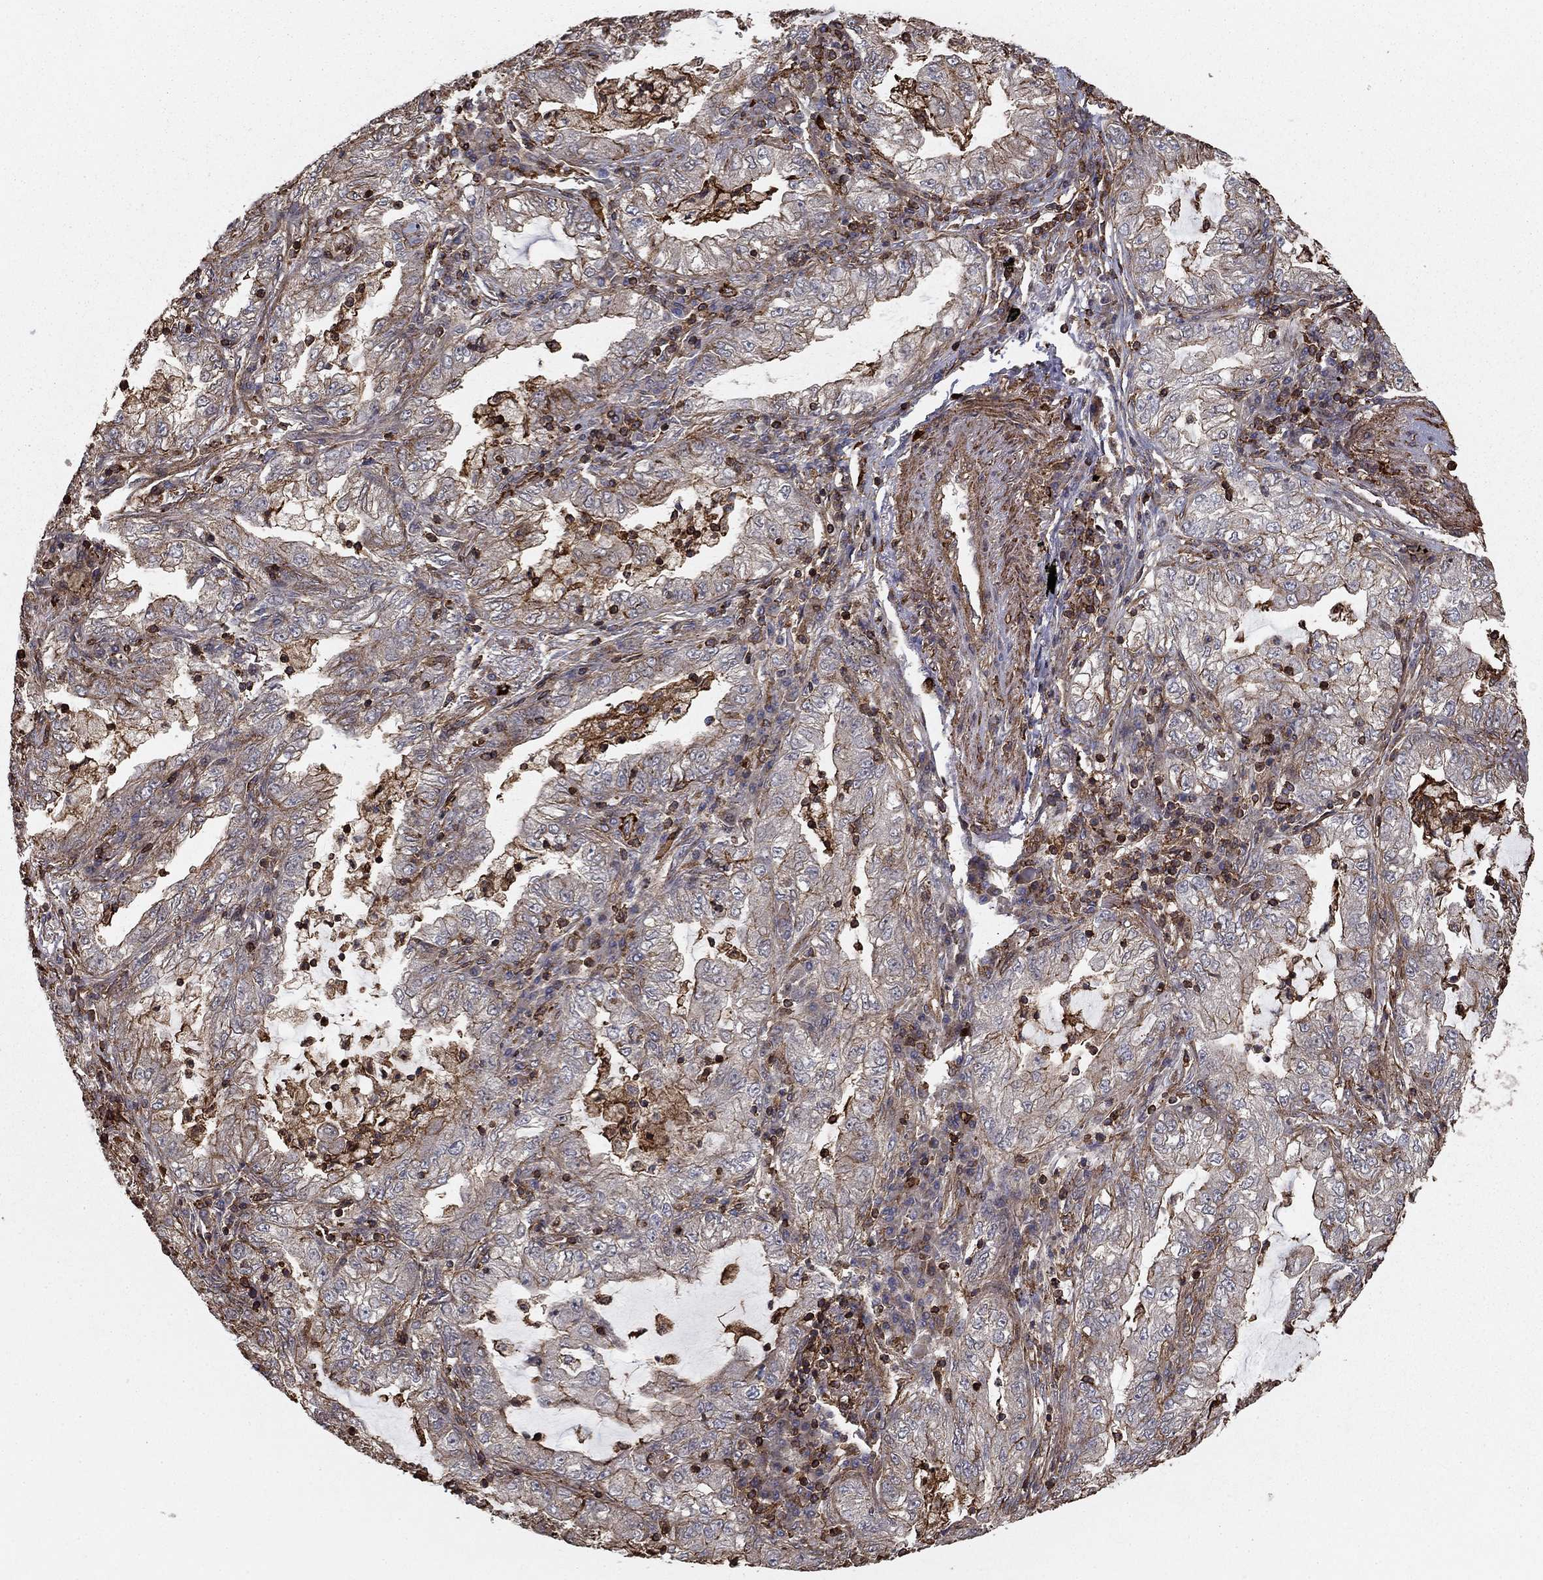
{"staining": {"intensity": "negative", "quantity": "none", "location": "none"}, "tissue": "lung cancer", "cell_type": "Tumor cells", "image_type": "cancer", "snomed": [{"axis": "morphology", "description": "Adenocarcinoma, NOS"}, {"axis": "topography", "description": "Lung"}], "caption": "High power microscopy photomicrograph of an immunohistochemistry (IHC) micrograph of lung cancer, revealing no significant expression in tumor cells.", "gene": "HABP4", "patient": {"sex": "female", "age": 73}}